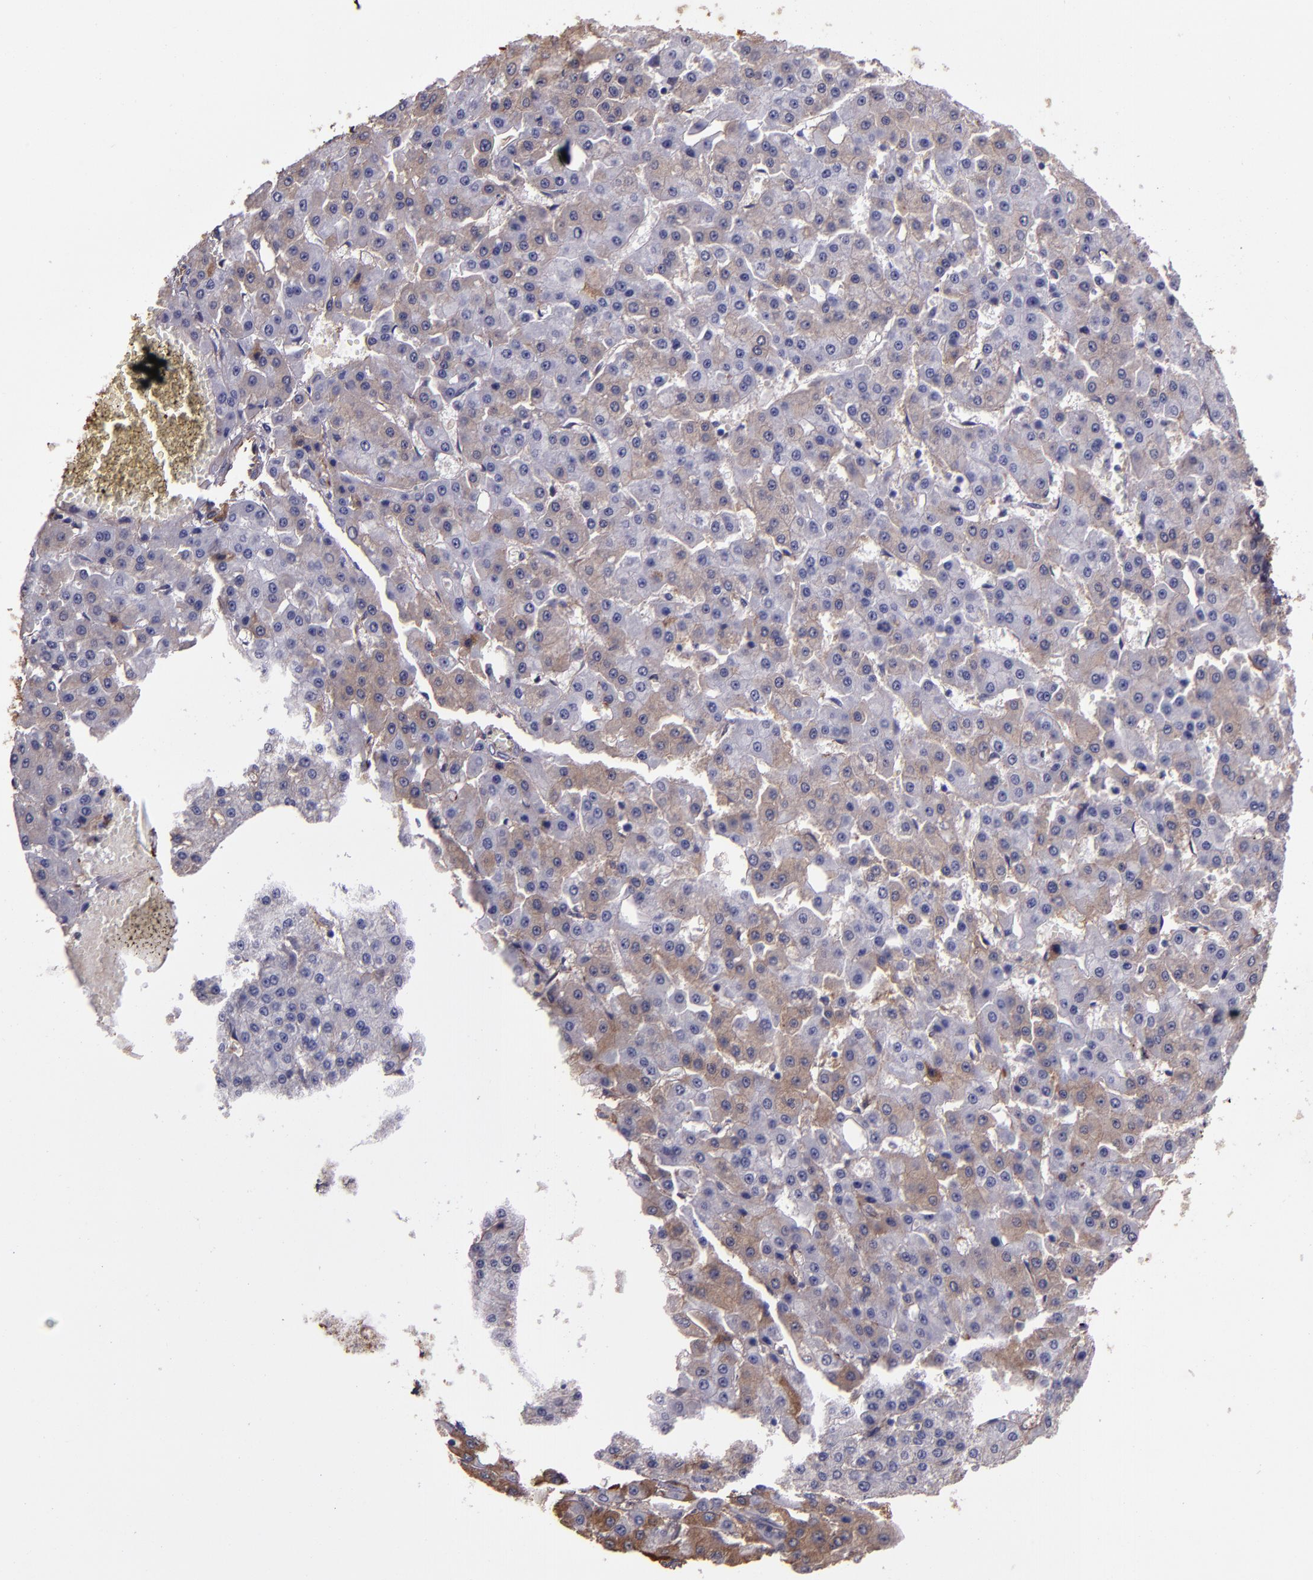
{"staining": {"intensity": "moderate", "quantity": "<25%", "location": "cytoplasmic/membranous"}, "tissue": "liver cancer", "cell_type": "Tumor cells", "image_type": "cancer", "snomed": [{"axis": "morphology", "description": "Carcinoma, Hepatocellular, NOS"}, {"axis": "topography", "description": "Liver"}], "caption": "Immunohistochemical staining of human liver cancer displays low levels of moderate cytoplasmic/membranous positivity in approximately <25% of tumor cells.", "gene": "A2M", "patient": {"sex": "male", "age": 47}}